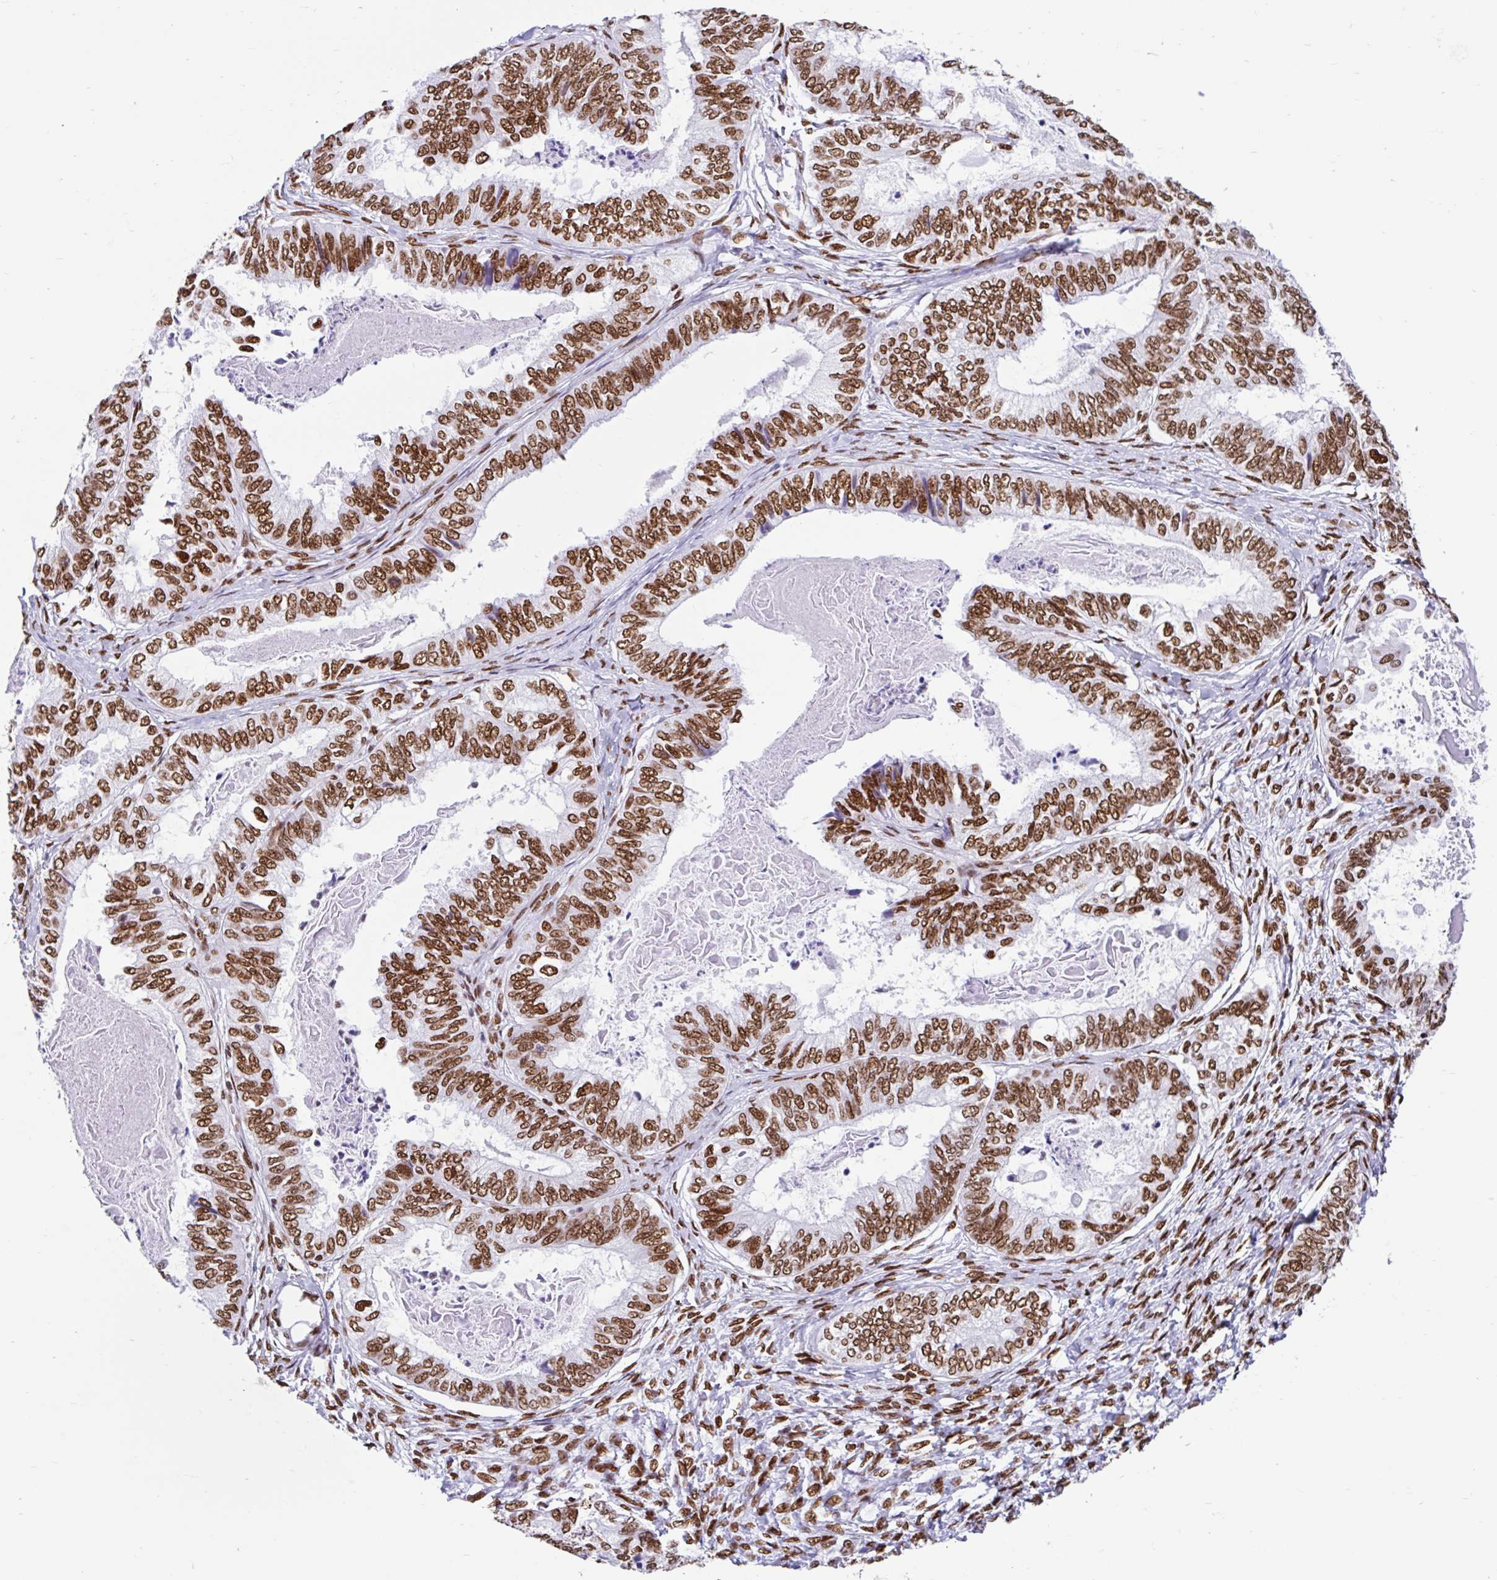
{"staining": {"intensity": "strong", "quantity": ">75%", "location": "nuclear"}, "tissue": "ovarian cancer", "cell_type": "Tumor cells", "image_type": "cancer", "snomed": [{"axis": "morphology", "description": "Carcinoma, endometroid"}, {"axis": "topography", "description": "Ovary"}], "caption": "This histopathology image displays immunohistochemistry (IHC) staining of human ovarian endometroid carcinoma, with high strong nuclear staining in about >75% of tumor cells.", "gene": "KHDRBS1", "patient": {"sex": "female", "age": 70}}